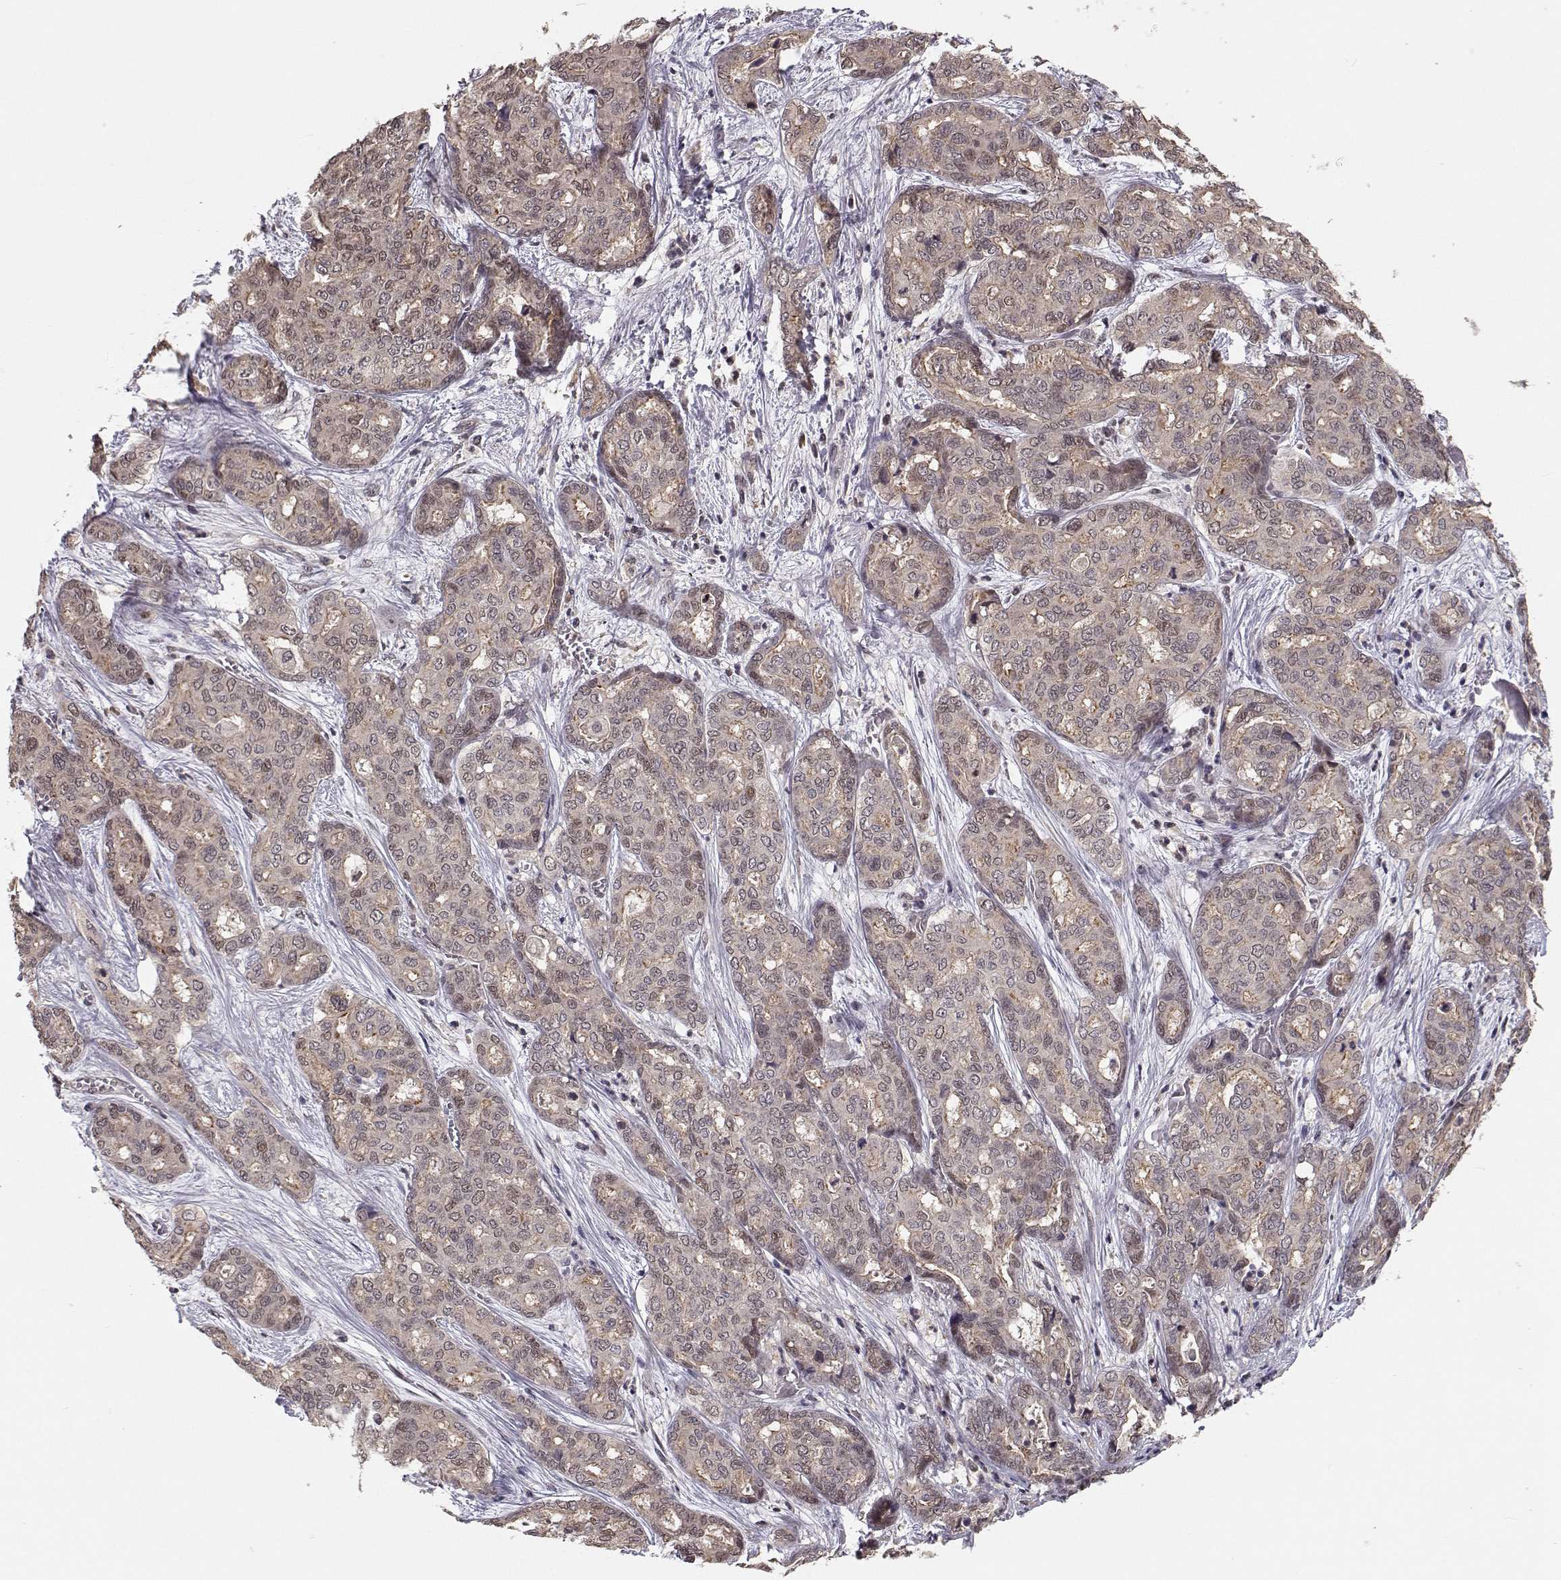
{"staining": {"intensity": "moderate", "quantity": "<25%", "location": "cytoplasmic/membranous"}, "tissue": "liver cancer", "cell_type": "Tumor cells", "image_type": "cancer", "snomed": [{"axis": "morphology", "description": "Cholangiocarcinoma"}, {"axis": "topography", "description": "Liver"}], "caption": "Protein expression analysis of liver cancer demonstrates moderate cytoplasmic/membranous expression in about <25% of tumor cells.", "gene": "PLEKHG3", "patient": {"sex": "female", "age": 64}}